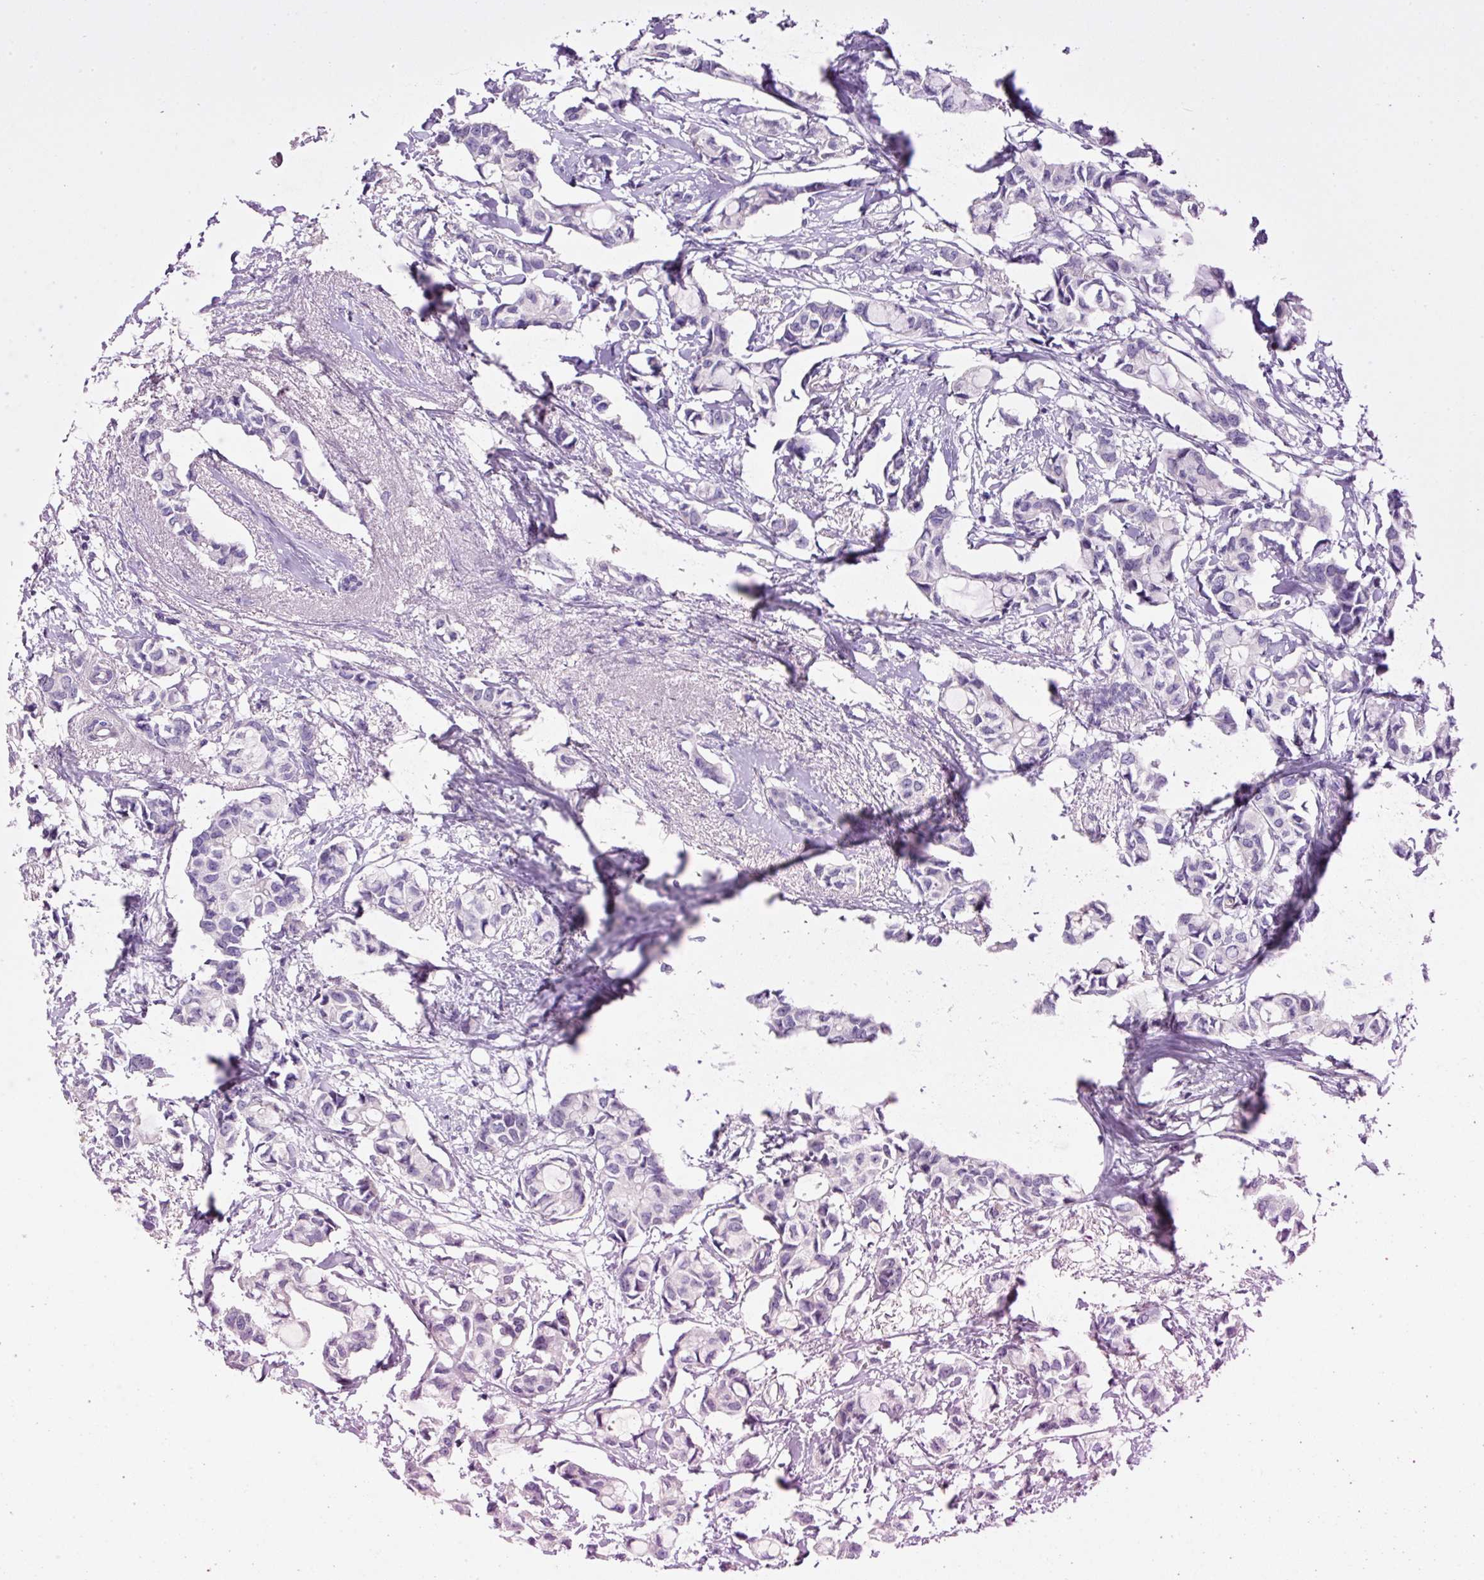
{"staining": {"intensity": "negative", "quantity": "none", "location": "none"}, "tissue": "breast cancer", "cell_type": "Tumor cells", "image_type": "cancer", "snomed": [{"axis": "morphology", "description": "Duct carcinoma"}, {"axis": "topography", "description": "Breast"}], "caption": "Tumor cells are negative for brown protein staining in breast intraductal carcinoma.", "gene": "SYP", "patient": {"sex": "female", "age": 73}}